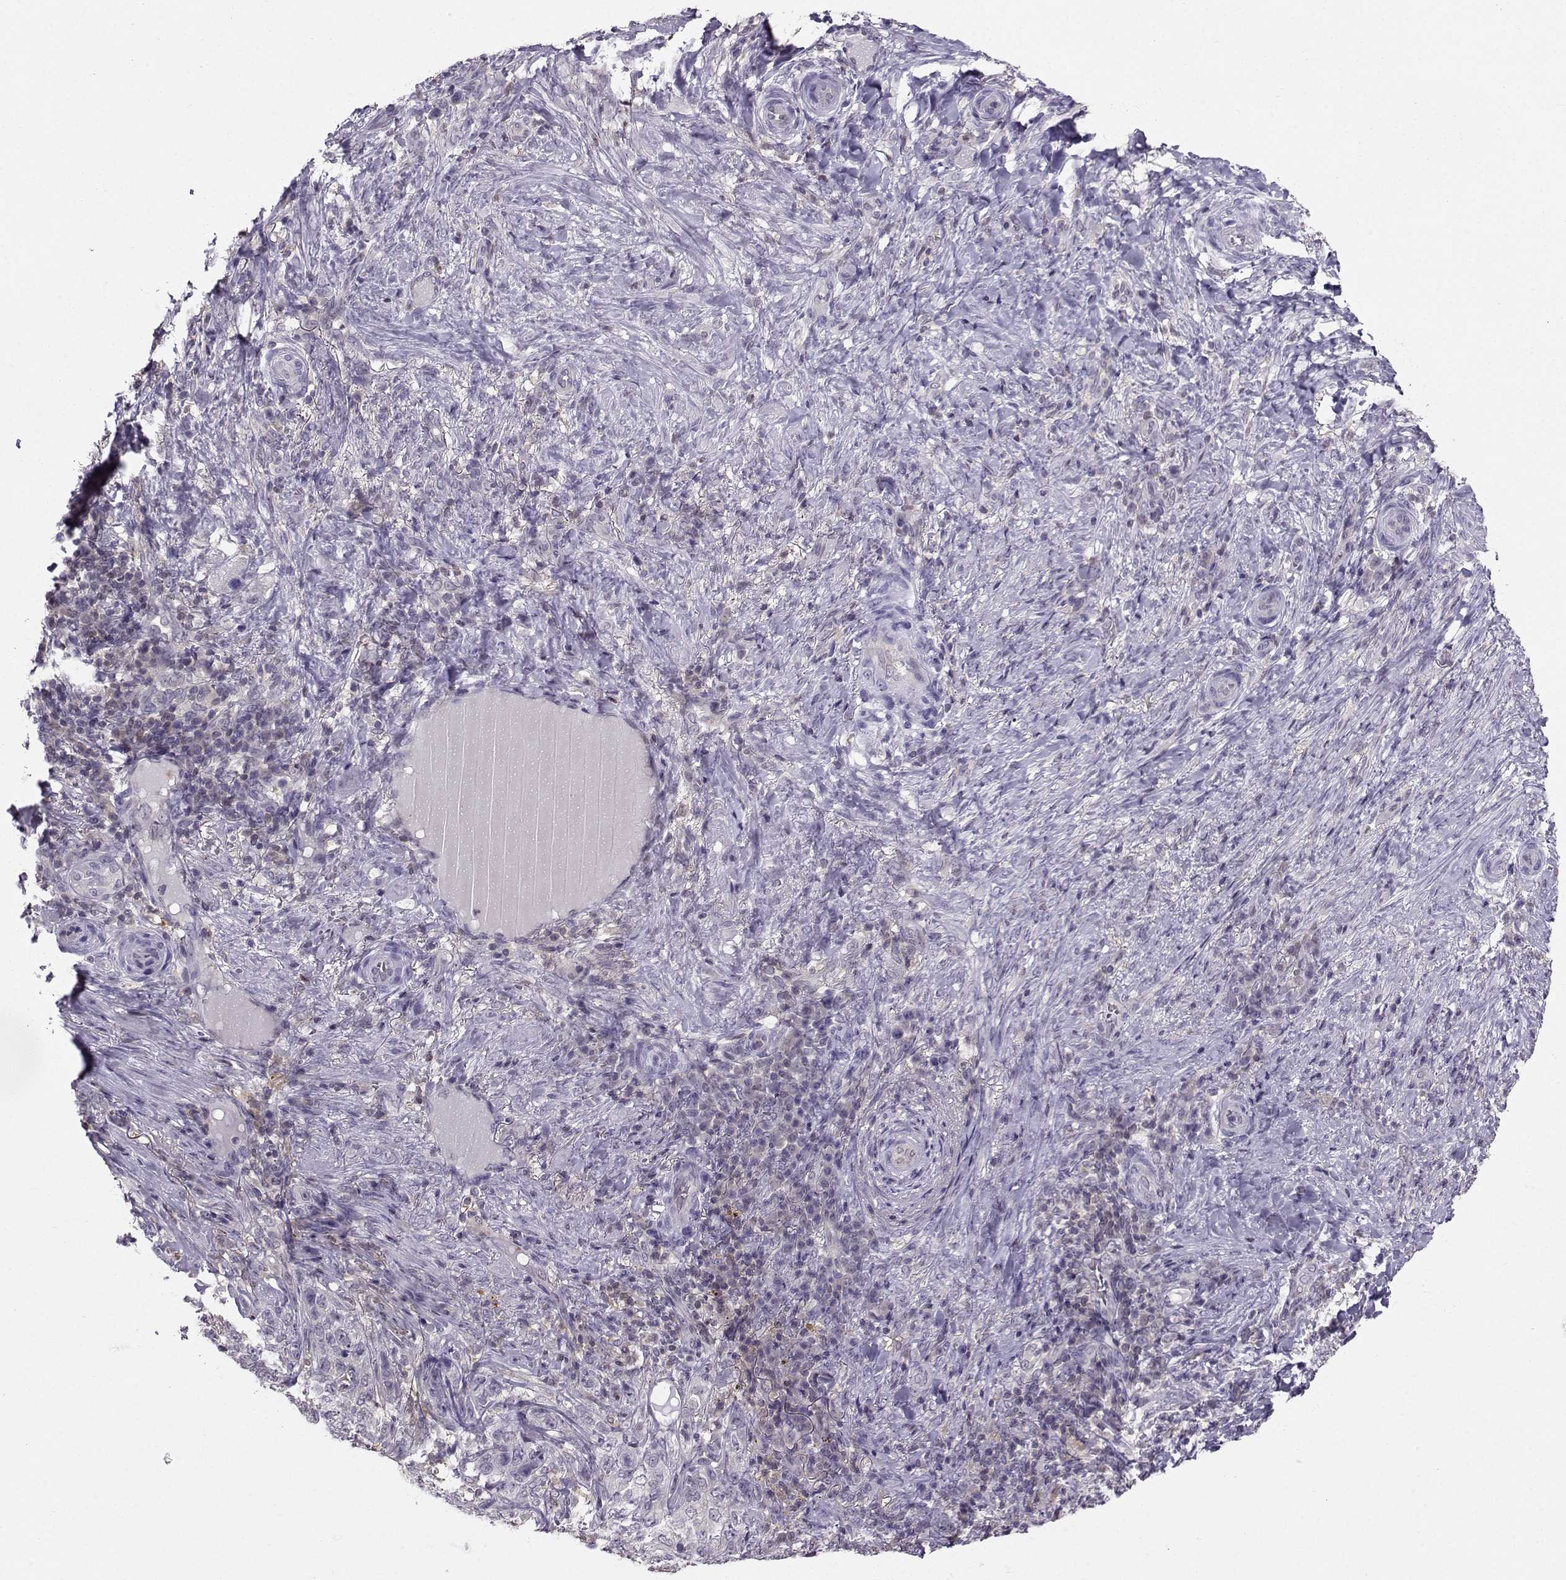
{"staining": {"intensity": "negative", "quantity": "none", "location": "none"}, "tissue": "skin cancer", "cell_type": "Tumor cells", "image_type": "cancer", "snomed": [{"axis": "morphology", "description": "Basal cell carcinoma"}, {"axis": "topography", "description": "Skin"}], "caption": "This image is of skin cancer stained with immunohistochemistry to label a protein in brown with the nuclei are counter-stained blue. There is no staining in tumor cells.", "gene": "PGK1", "patient": {"sex": "female", "age": 69}}